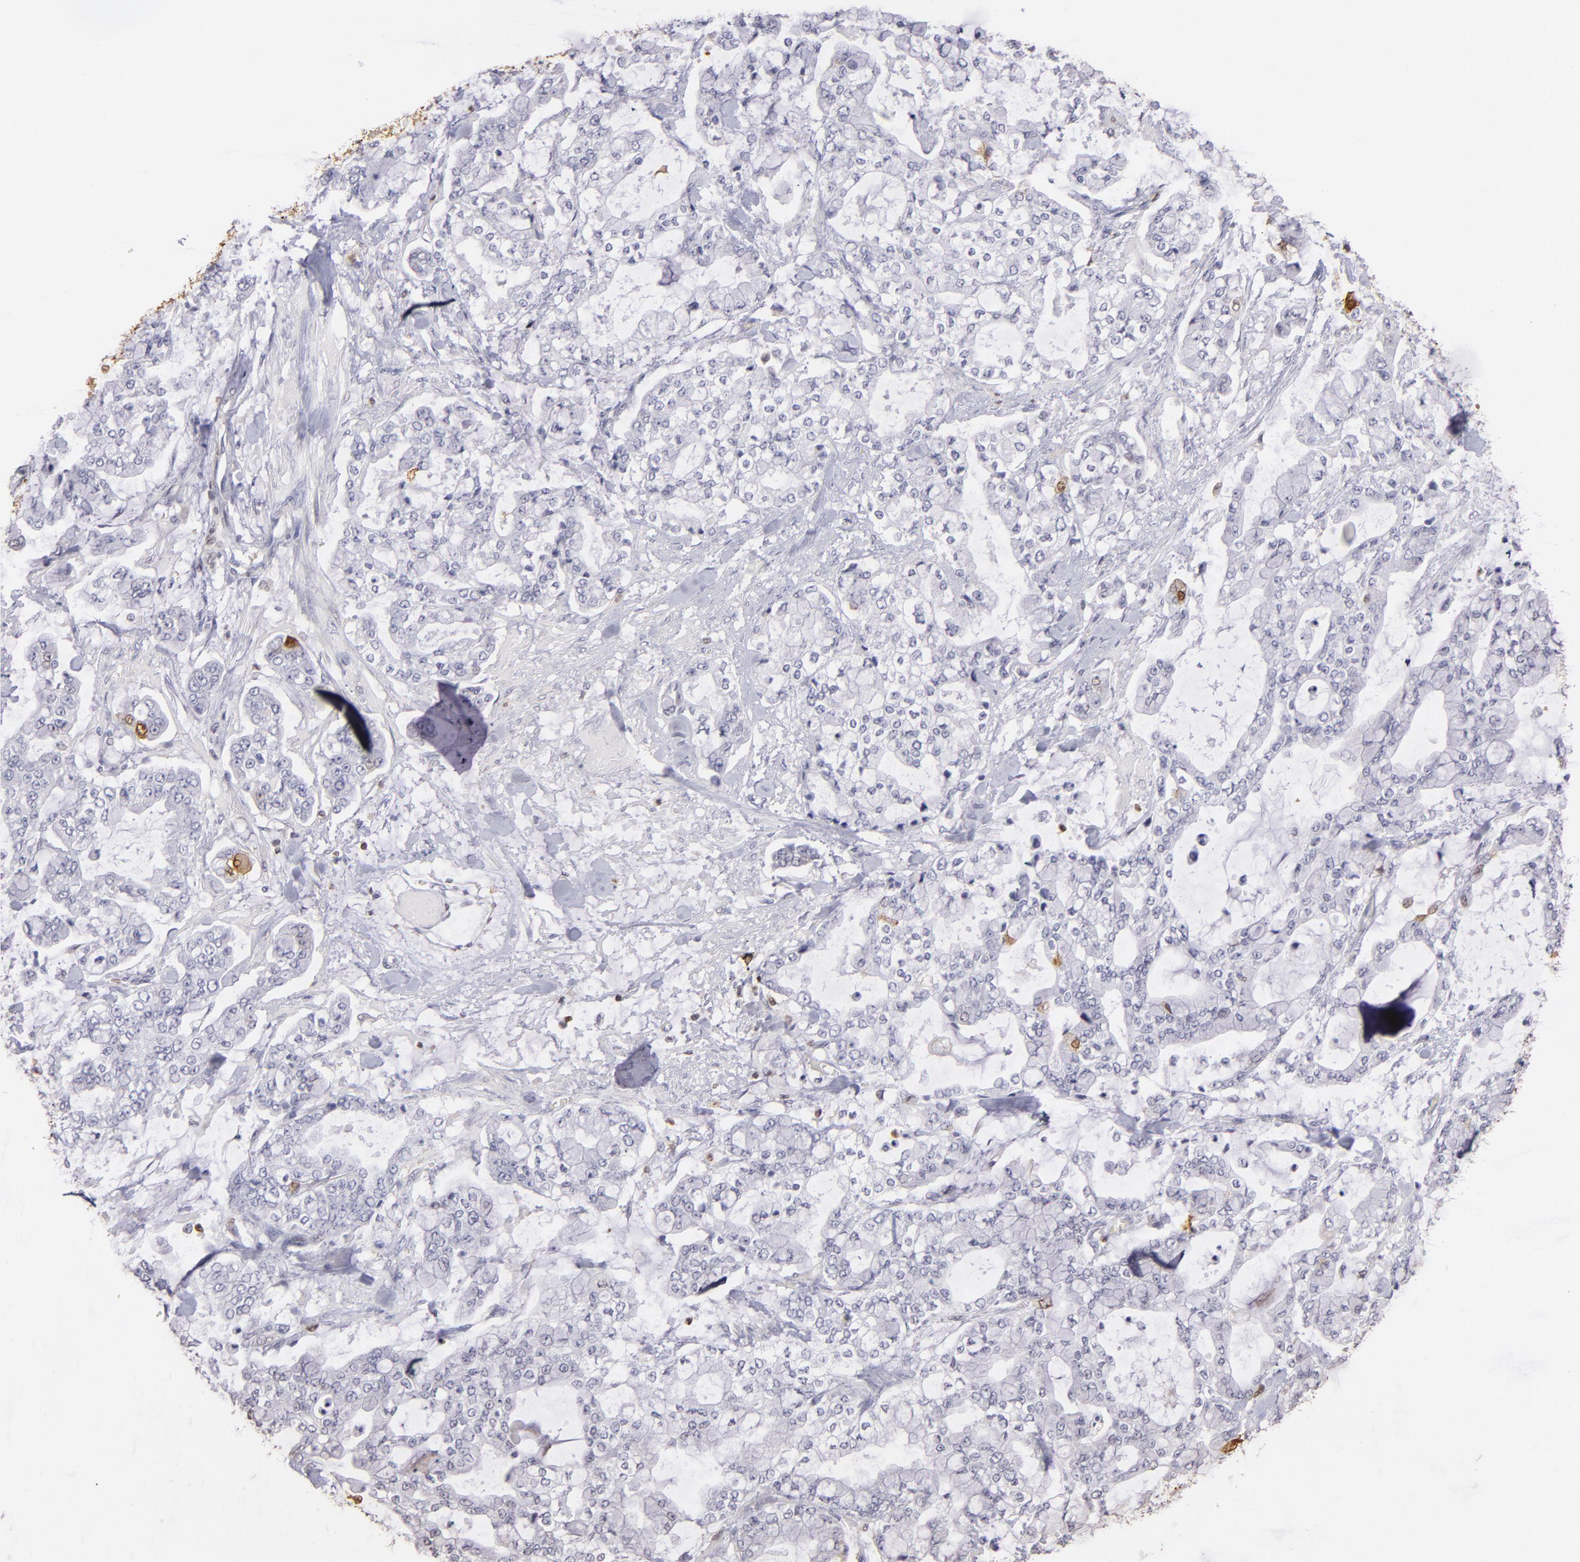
{"staining": {"intensity": "negative", "quantity": "none", "location": "none"}, "tissue": "stomach cancer", "cell_type": "Tumor cells", "image_type": "cancer", "snomed": [{"axis": "morphology", "description": "Normal tissue, NOS"}, {"axis": "morphology", "description": "Adenocarcinoma, NOS"}, {"axis": "topography", "description": "Stomach, upper"}, {"axis": "topography", "description": "Stomach"}], "caption": "Tumor cells are negative for brown protein staining in stomach adenocarcinoma. (Brightfield microscopy of DAB IHC at high magnification).", "gene": "S100A2", "patient": {"sex": "male", "age": 76}}